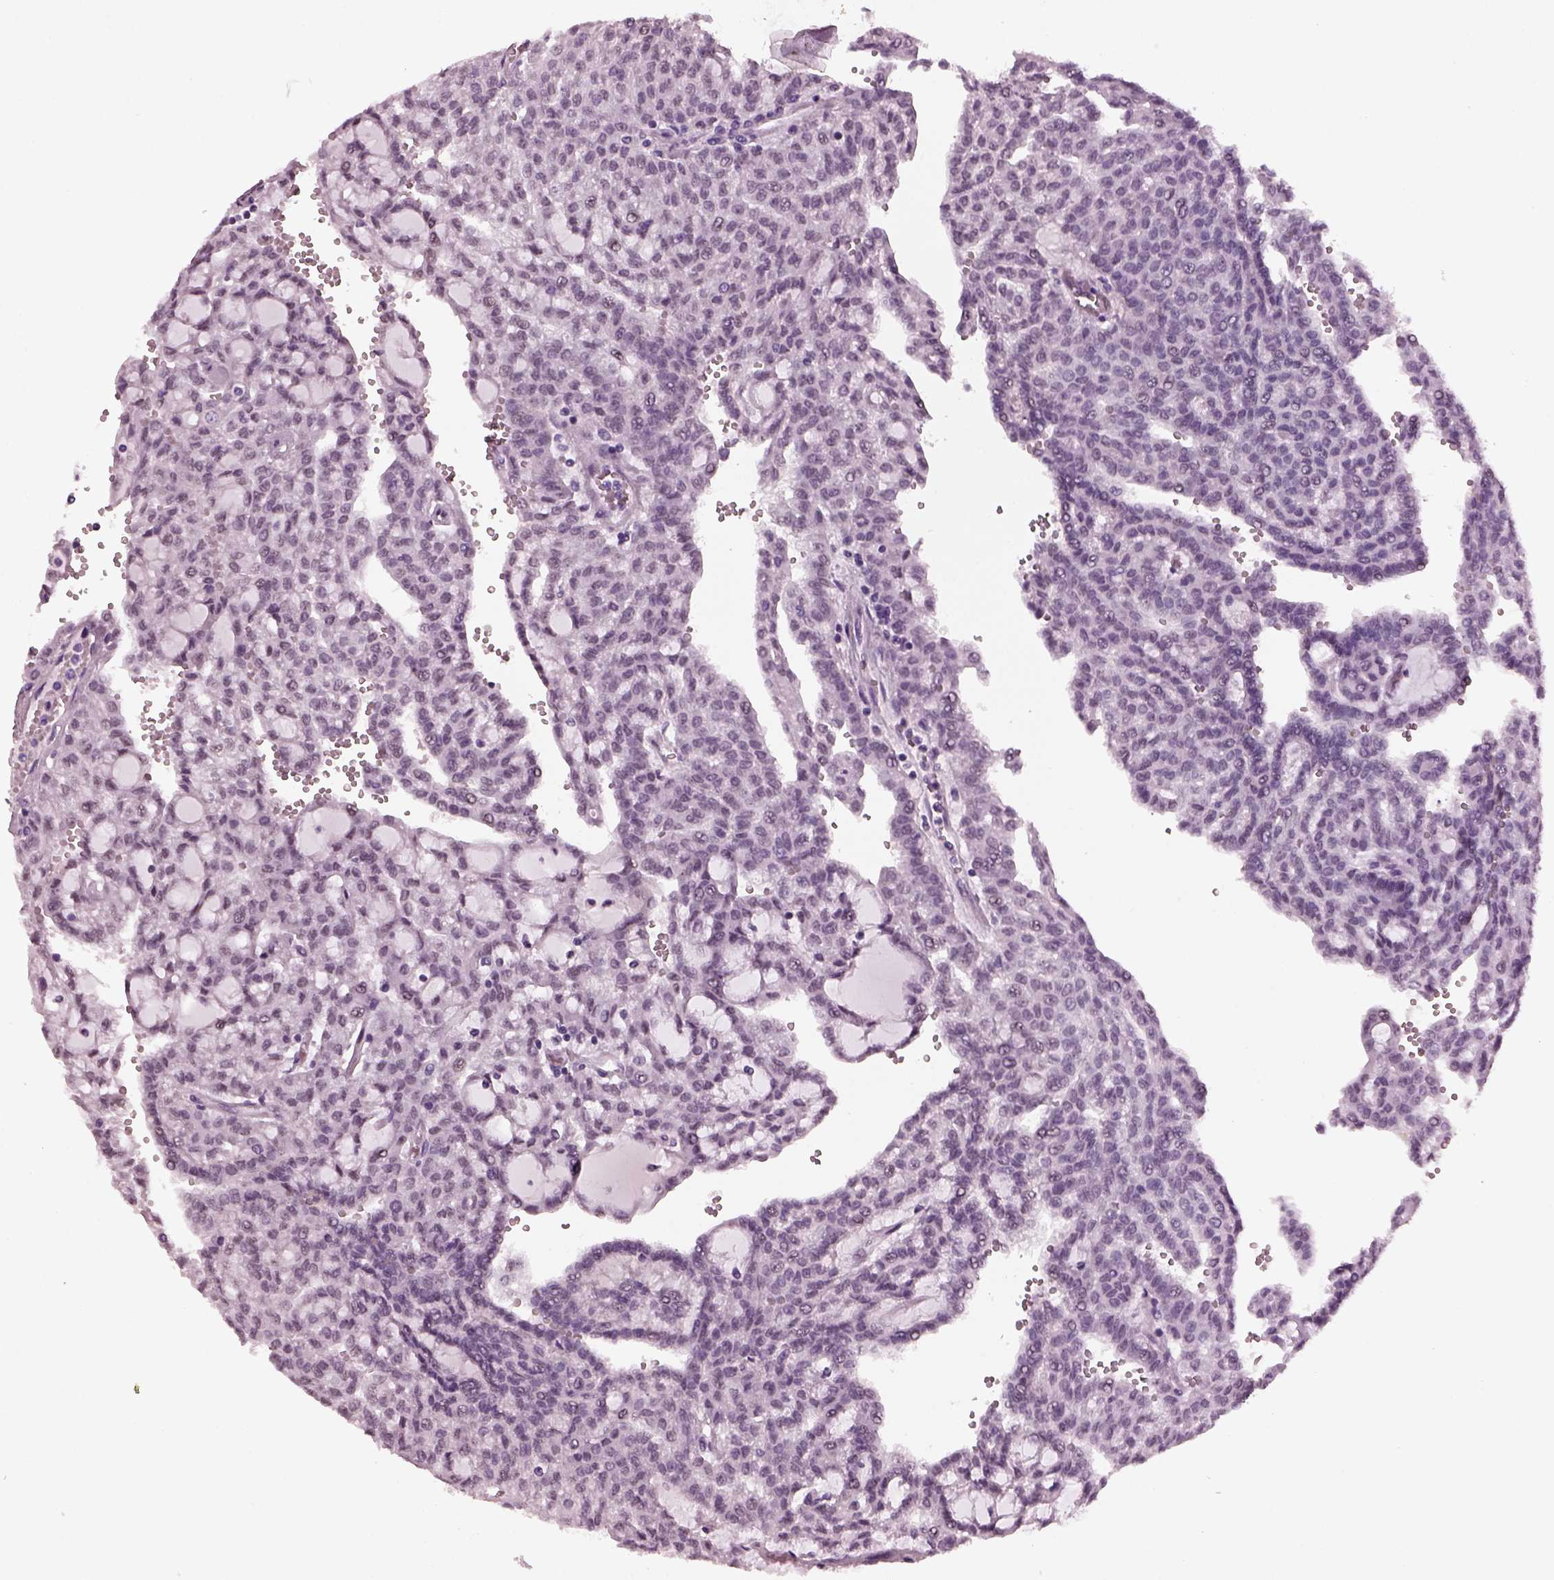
{"staining": {"intensity": "negative", "quantity": "none", "location": "none"}, "tissue": "renal cancer", "cell_type": "Tumor cells", "image_type": "cancer", "snomed": [{"axis": "morphology", "description": "Adenocarcinoma, NOS"}, {"axis": "topography", "description": "Kidney"}], "caption": "Immunohistochemical staining of renal cancer reveals no significant positivity in tumor cells.", "gene": "KRTAP3-2", "patient": {"sex": "male", "age": 63}}